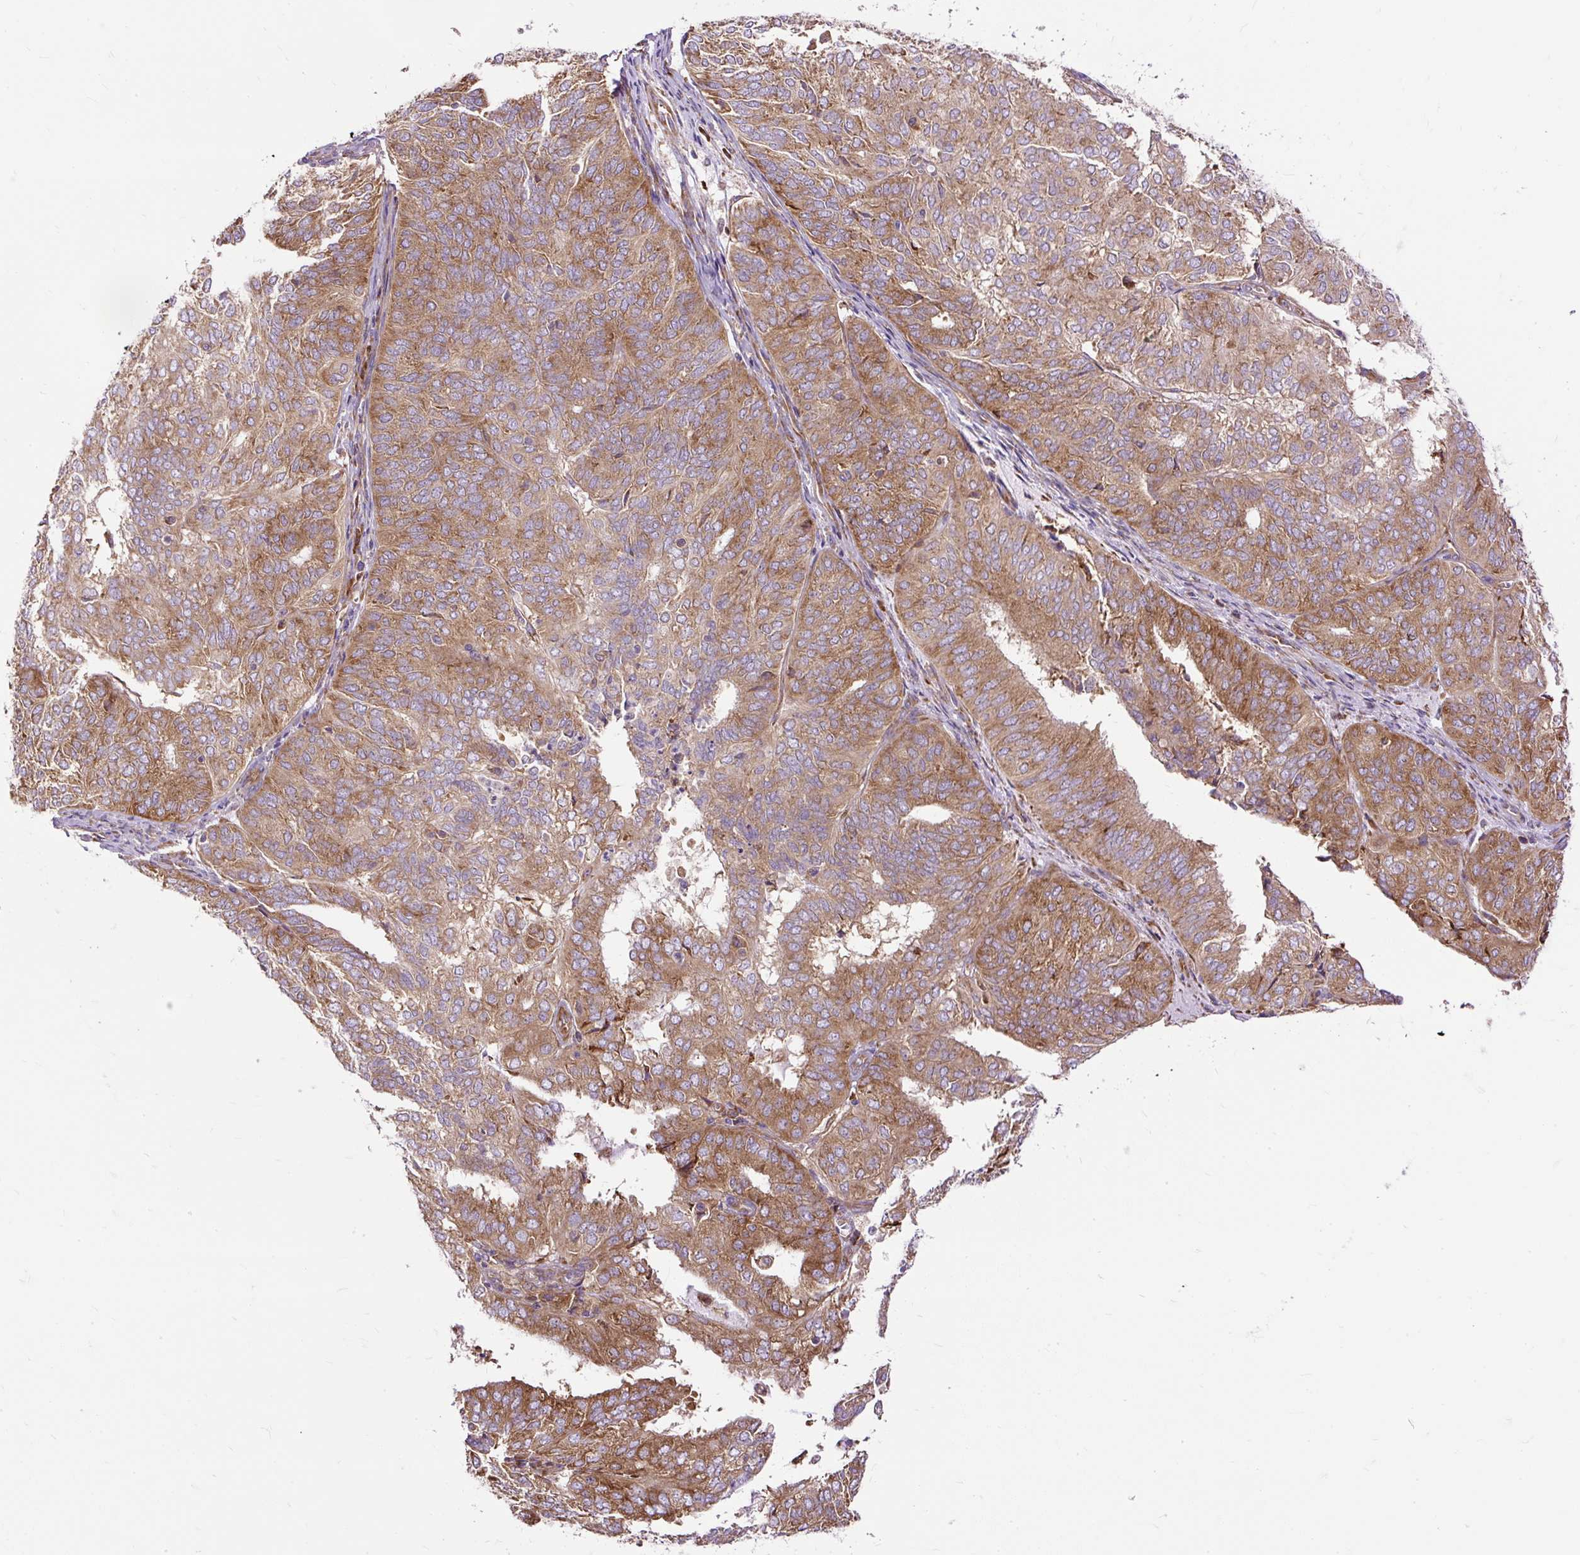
{"staining": {"intensity": "moderate", "quantity": ">75%", "location": "cytoplasmic/membranous"}, "tissue": "endometrial cancer", "cell_type": "Tumor cells", "image_type": "cancer", "snomed": [{"axis": "morphology", "description": "Adenocarcinoma, NOS"}, {"axis": "topography", "description": "Uterus"}], "caption": "Immunohistochemical staining of human endometrial adenocarcinoma reveals medium levels of moderate cytoplasmic/membranous positivity in about >75% of tumor cells.", "gene": "RPS5", "patient": {"sex": "female", "age": 60}}